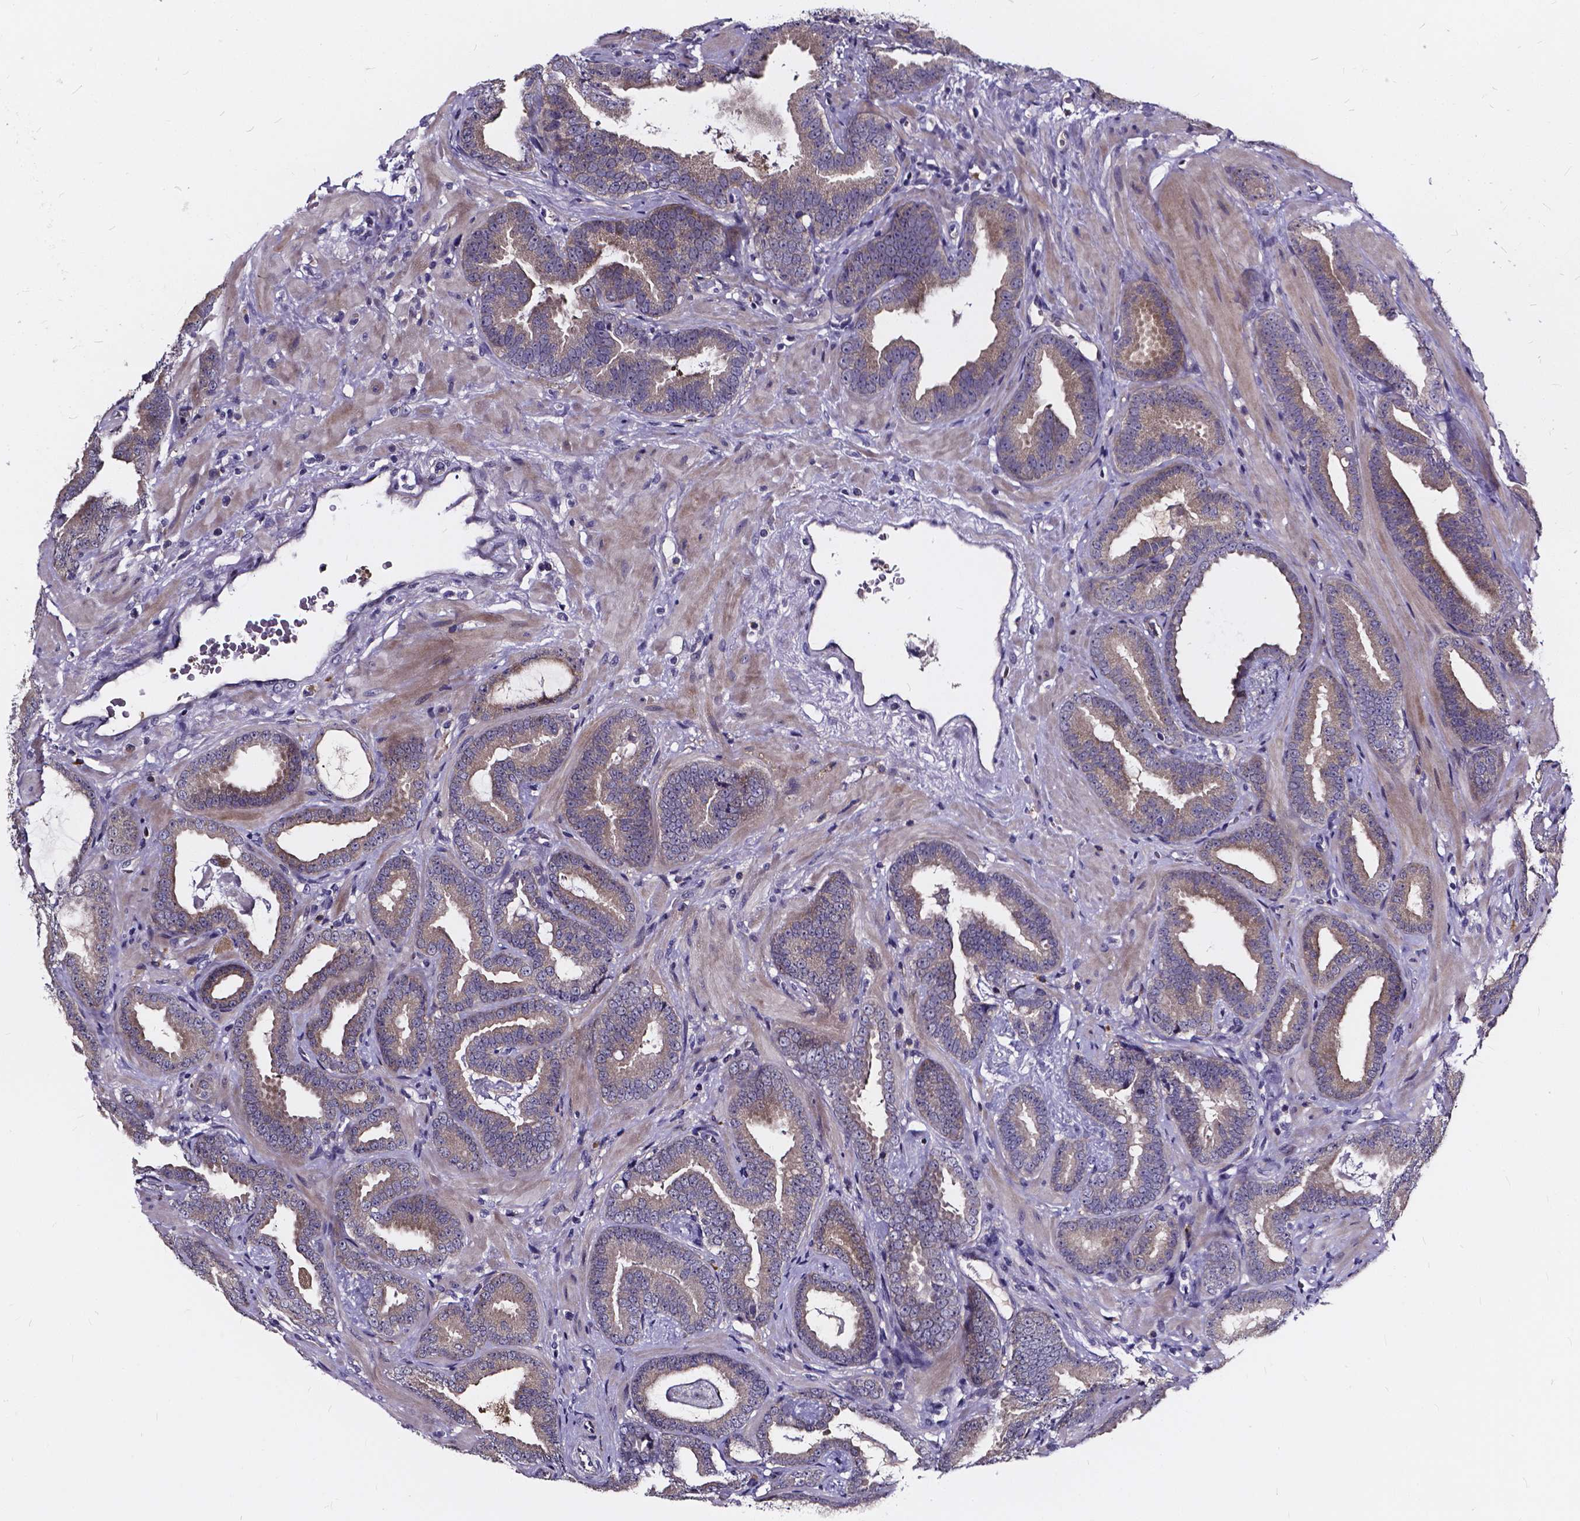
{"staining": {"intensity": "moderate", "quantity": "25%-75%", "location": "cytoplasmic/membranous"}, "tissue": "prostate cancer", "cell_type": "Tumor cells", "image_type": "cancer", "snomed": [{"axis": "morphology", "description": "Adenocarcinoma, Low grade"}, {"axis": "topography", "description": "Prostate"}], "caption": "Protein positivity by immunohistochemistry (IHC) reveals moderate cytoplasmic/membranous staining in approximately 25%-75% of tumor cells in prostate low-grade adenocarcinoma.", "gene": "SOWAHA", "patient": {"sex": "male", "age": 63}}